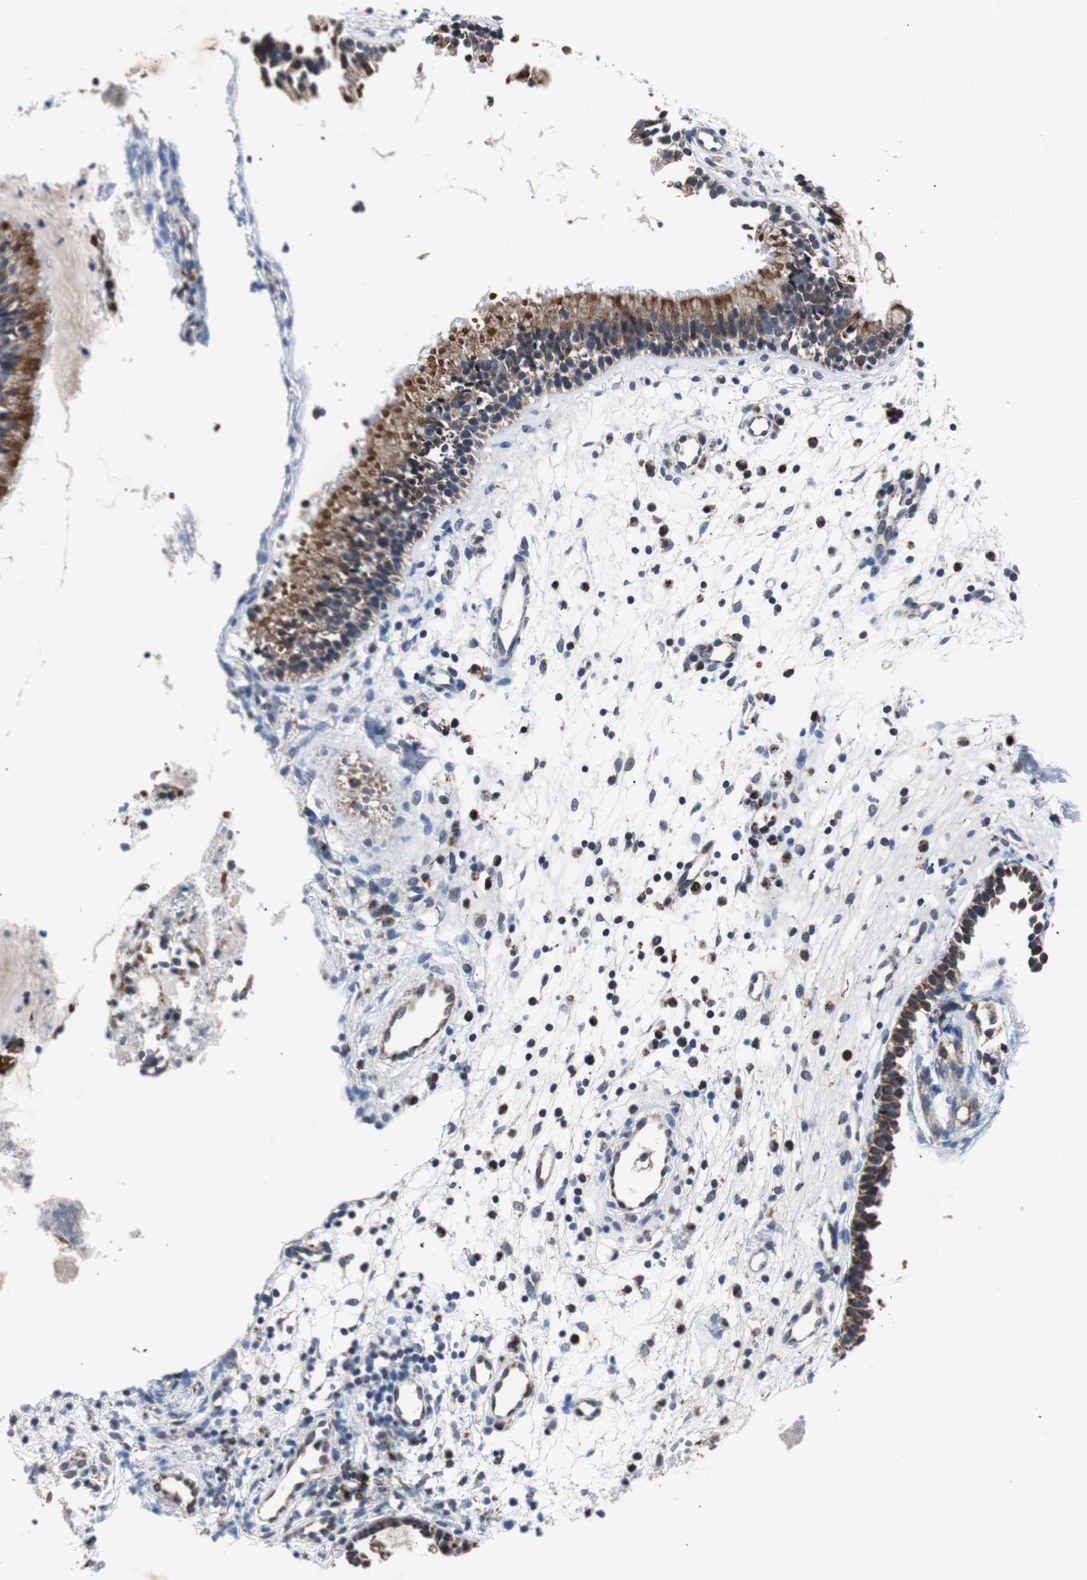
{"staining": {"intensity": "strong", "quantity": ">75%", "location": "cytoplasmic/membranous"}, "tissue": "nasopharynx", "cell_type": "Respiratory epithelial cells", "image_type": "normal", "snomed": [{"axis": "morphology", "description": "Normal tissue, NOS"}, {"axis": "topography", "description": "Nasopharynx"}], "caption": "The micrograph displays immunohistochemical staining of unremarkable nasopharynx. There is strong cytoplasmic/membranous expression is present in approximately >75% of respiratory epithelial cells. Immunohistochemistry (ihc) stains the protein in brown and the nuclei are stained blue.", "gene": "PITRM1", "patient": {"sex": "male", "age": 21}}